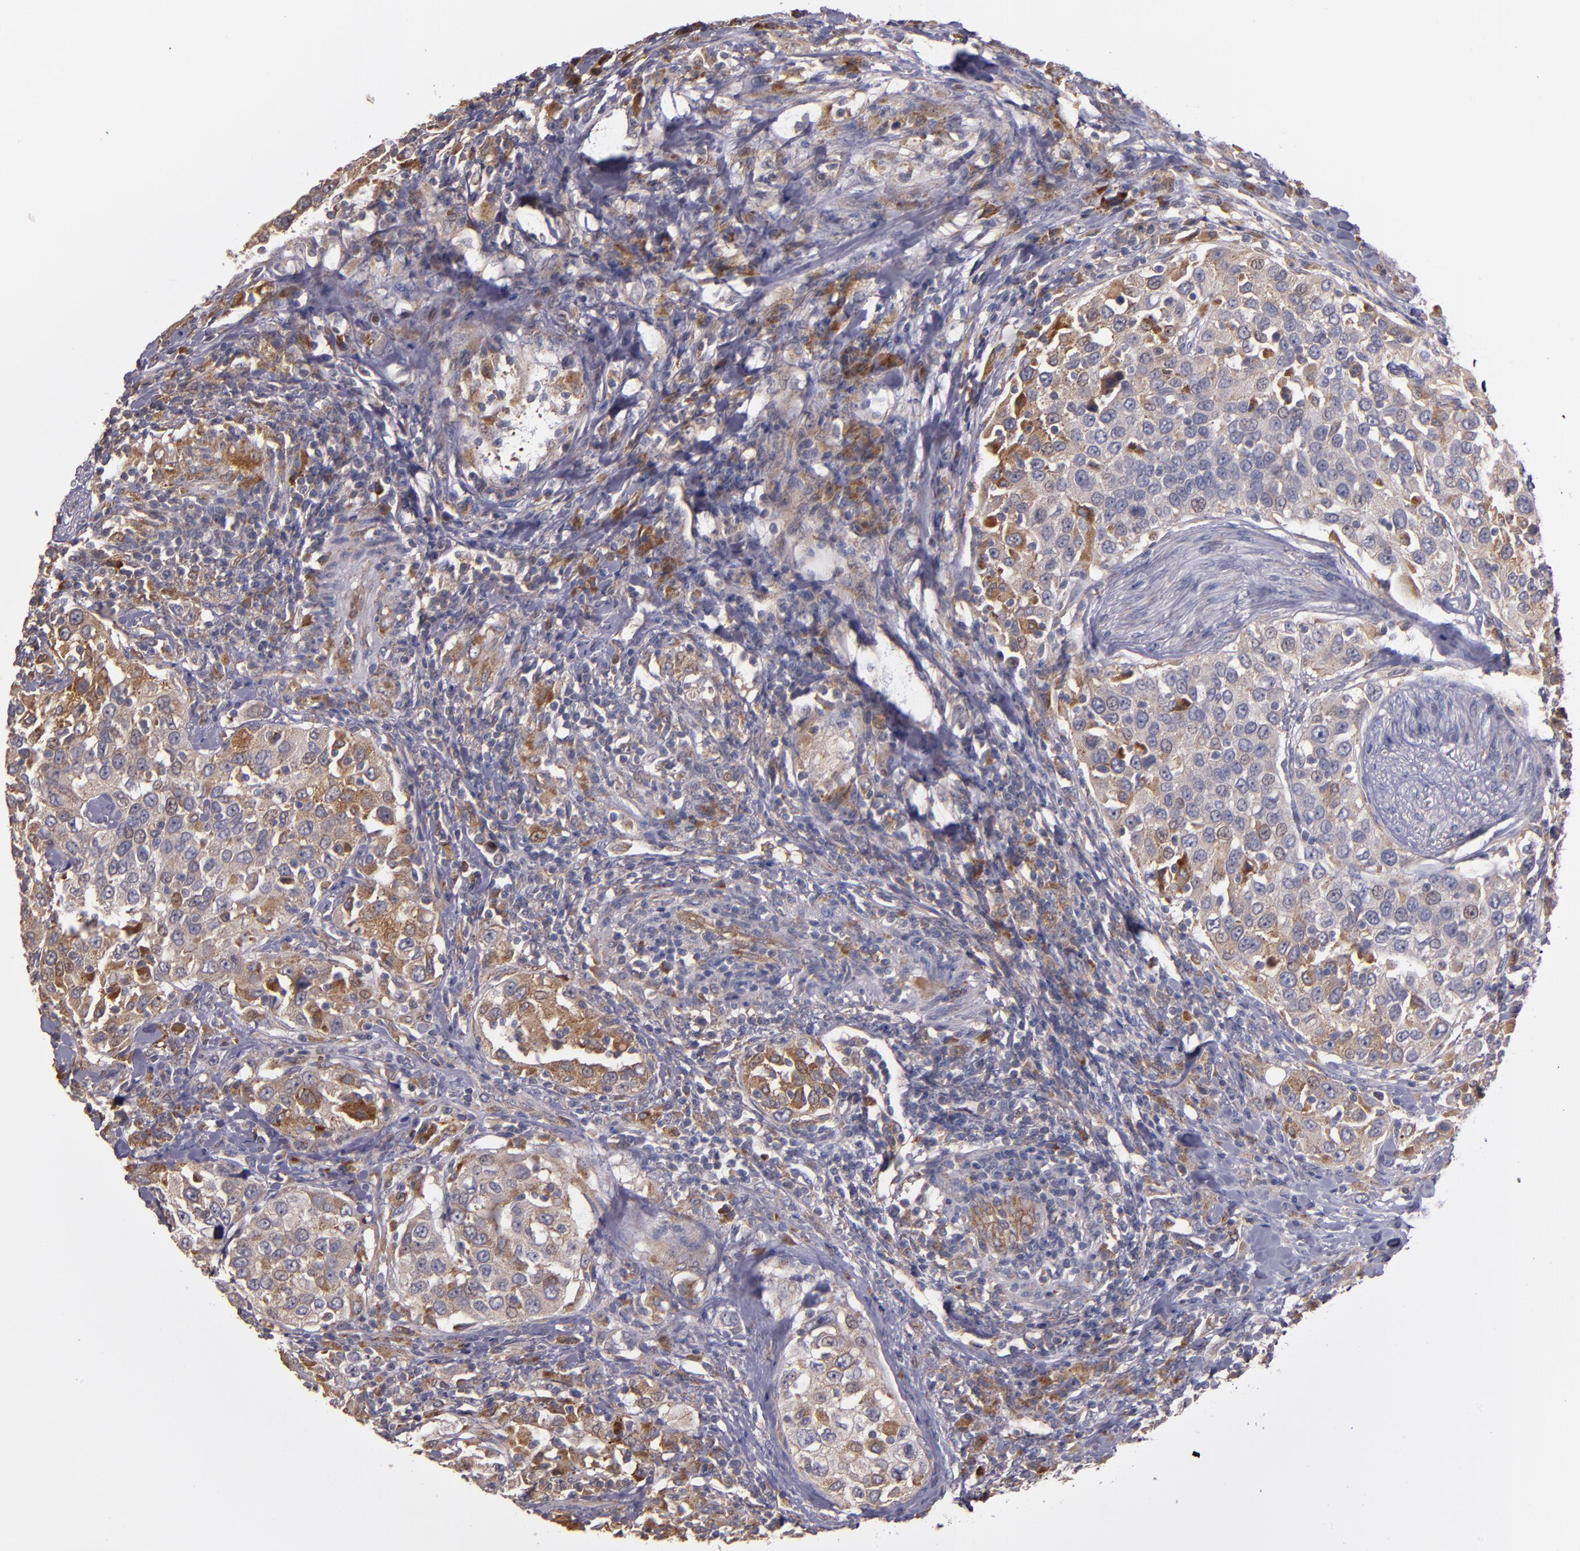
{"staining": {"intensity": "moderate", "quantity": "<25%", "location": "cytoplasmic/membranous"}, "tissue": "urothelial cancer", "cell_type": "Tumor cells", "image_type": "cancer", "snomed": [{"axis": "morphology", "description": "Urothelial carcinoma, High grade"}, {"axis": "topography", "description": "Urinary bladder"}], "caption": "A micrograph showing moderate cytoplasmic/membranous expression in about <25% of tumor cells in urothelial cancer, as visualized by brown immunohistochemical staining.", "gene": "IFIH1", "patient": {"sex": "female", "age": 80}}